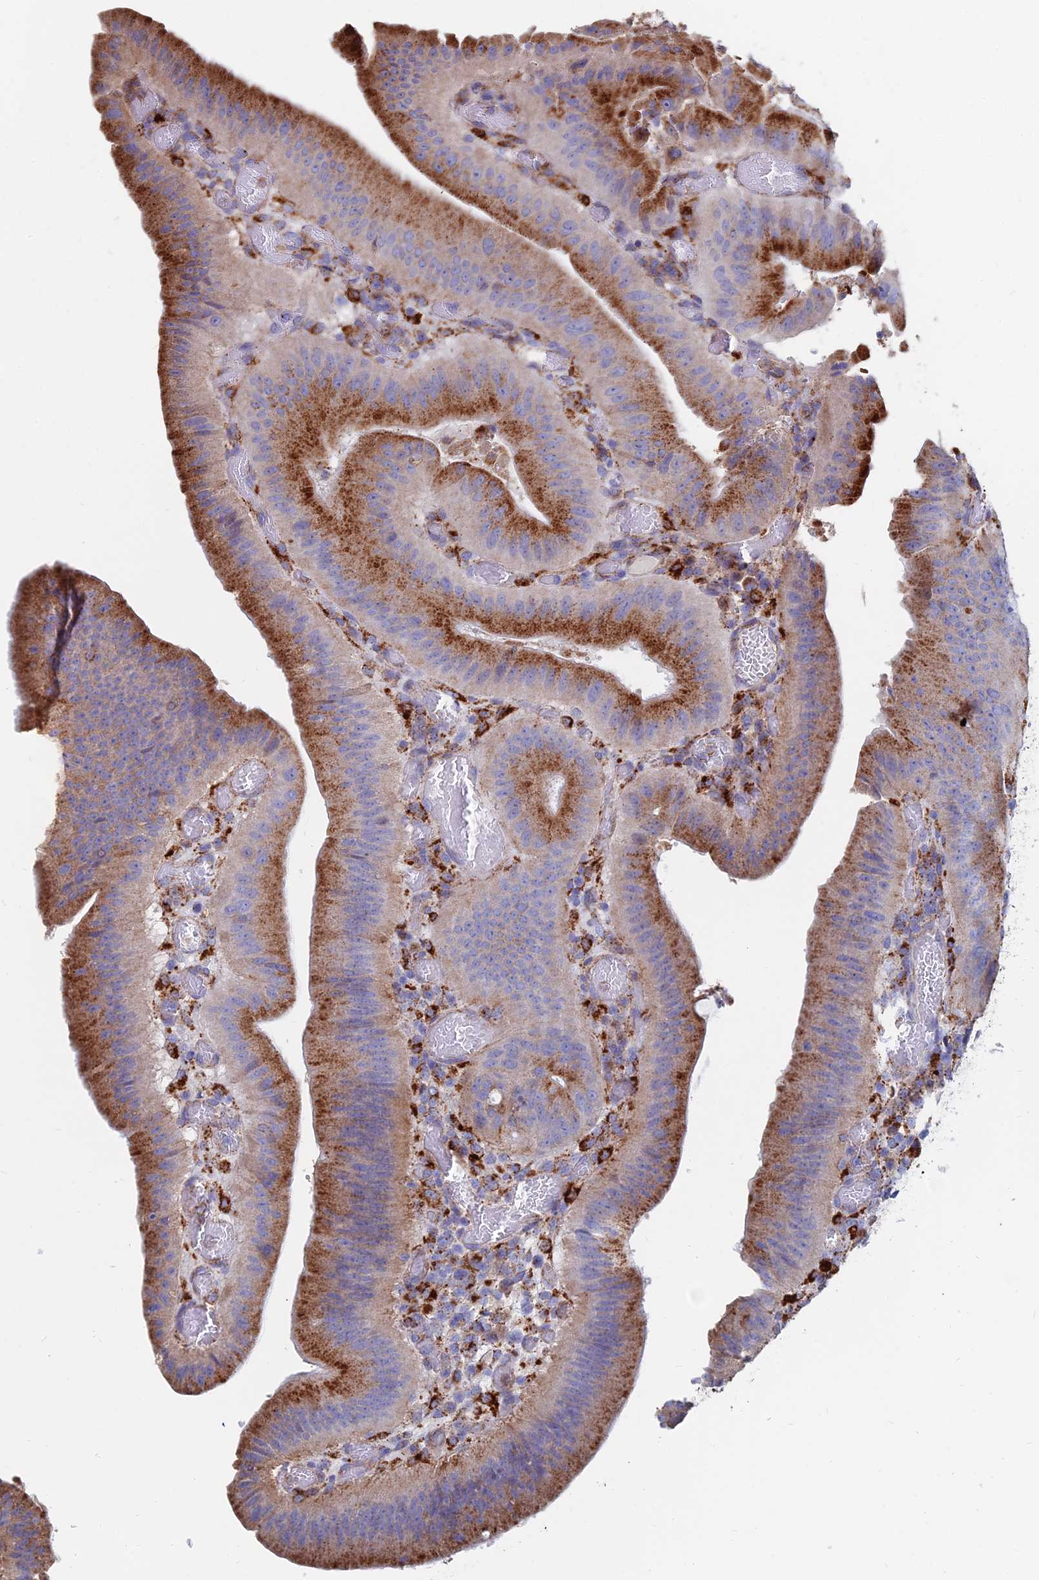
{"staining": {"intensity": "strong", "quantity": ">75%", "location": "cytoplasmic/membranous"}, "tissue": "colorectal cancer", "cell_type": "Tumor cells", "image_type": "cancer", "snomed": [{"axis": "morphology", "description": "Adenocarcinoma, NOS"}, {"axis": "topography", "description": "Colon"}], "caption": "Protein expression by immunohistochemistry displays strong cytoplasmic/membranous staining in approximately >75% of tumor cells in colorectal cancer (adenocarcinoma).", "gene": "SPNS1", "patient": {"sex": "female", "age": 43}}